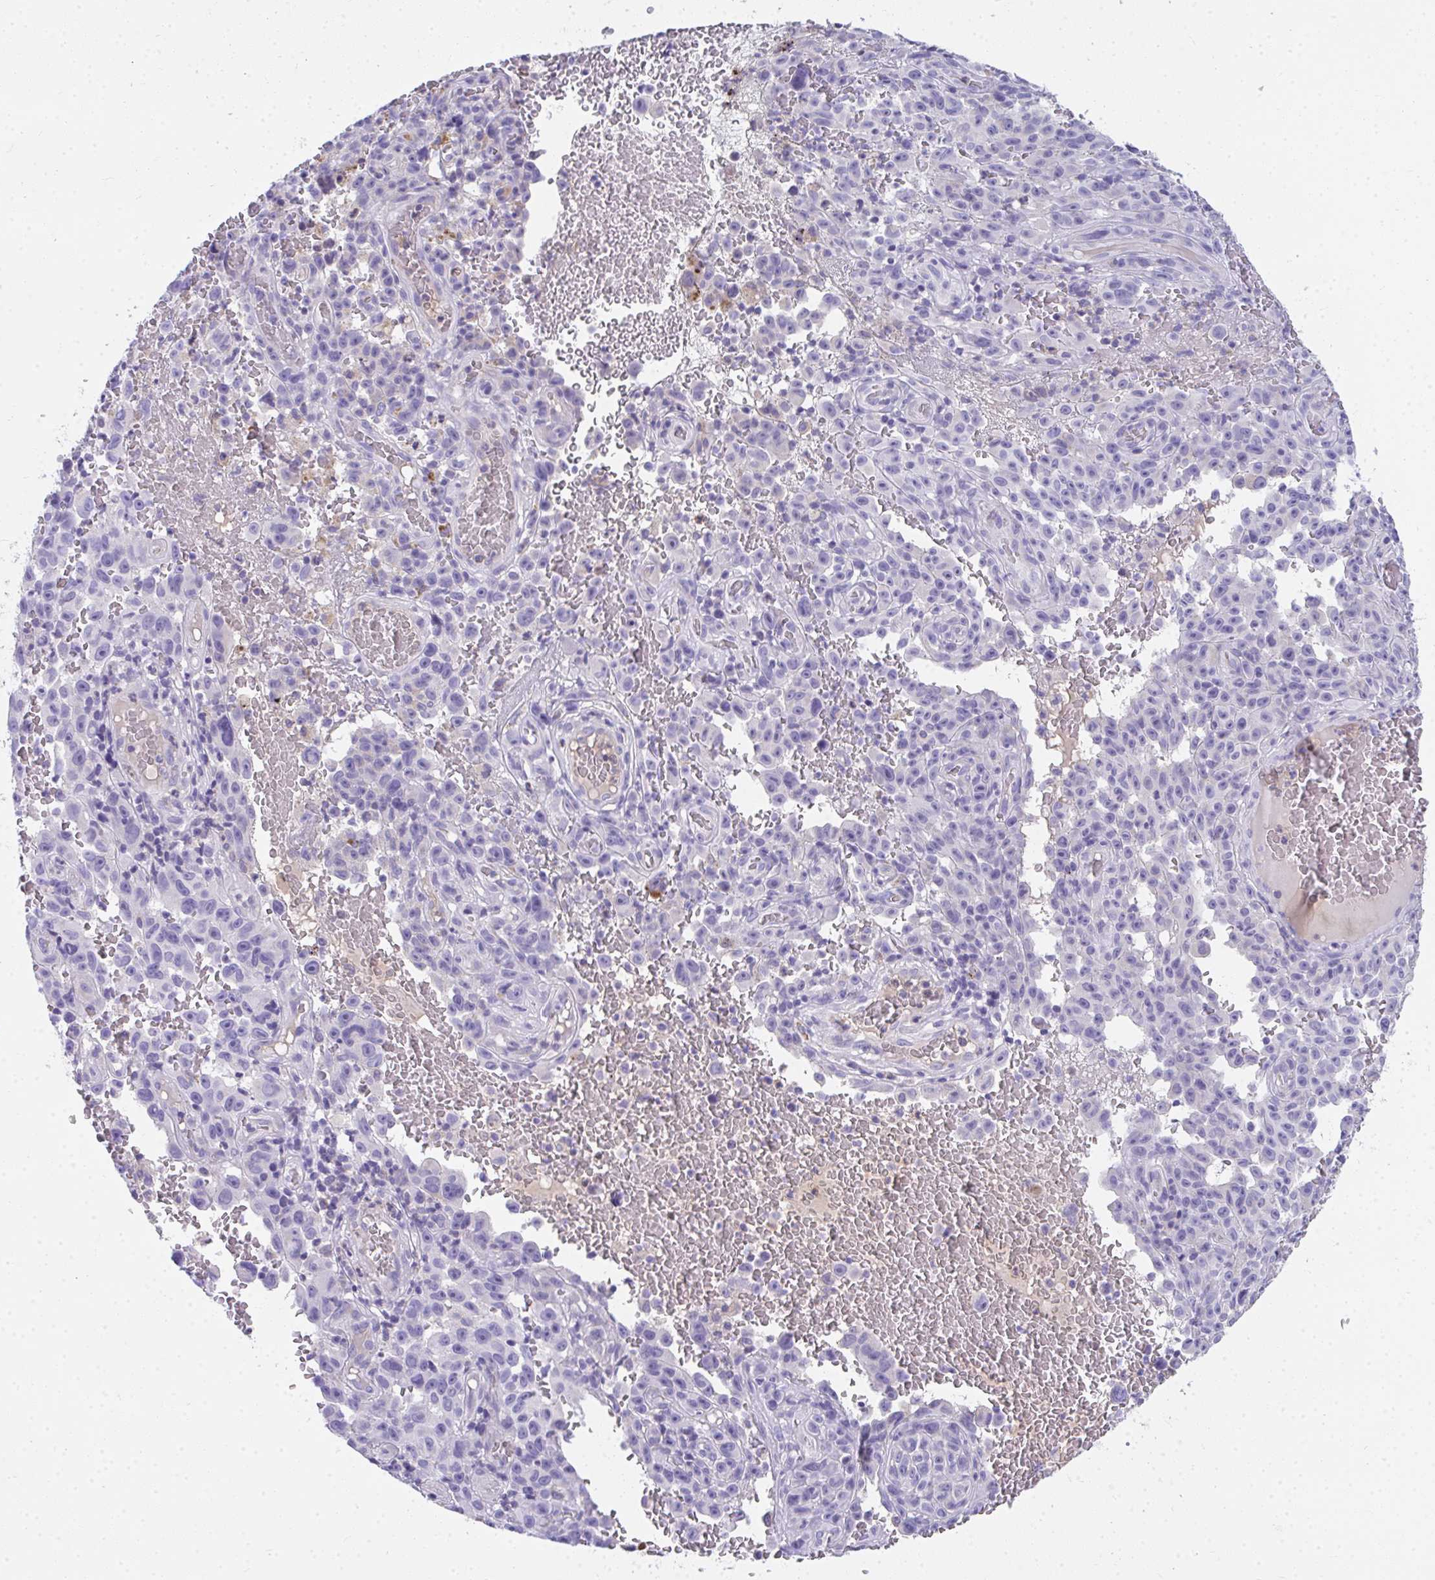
{"staining": {"intensity": "negative", "quantity": "none", "location": "none"}, "tissue": "melanoma", "cell_type": "Tumor cells", "image_type": "cancer", "snomed": [{"axis": "morphology", "description": "Malignant melanoma, NOS"}, {"axis": "topography", "description": "Skin"}], "caption": "An immunohistochemistry micrograph of melanoma is shown. There is no staining in tumor cells of melanoma.", "gene": "COA5", "patient": {"sex": "female", "age": 82}}